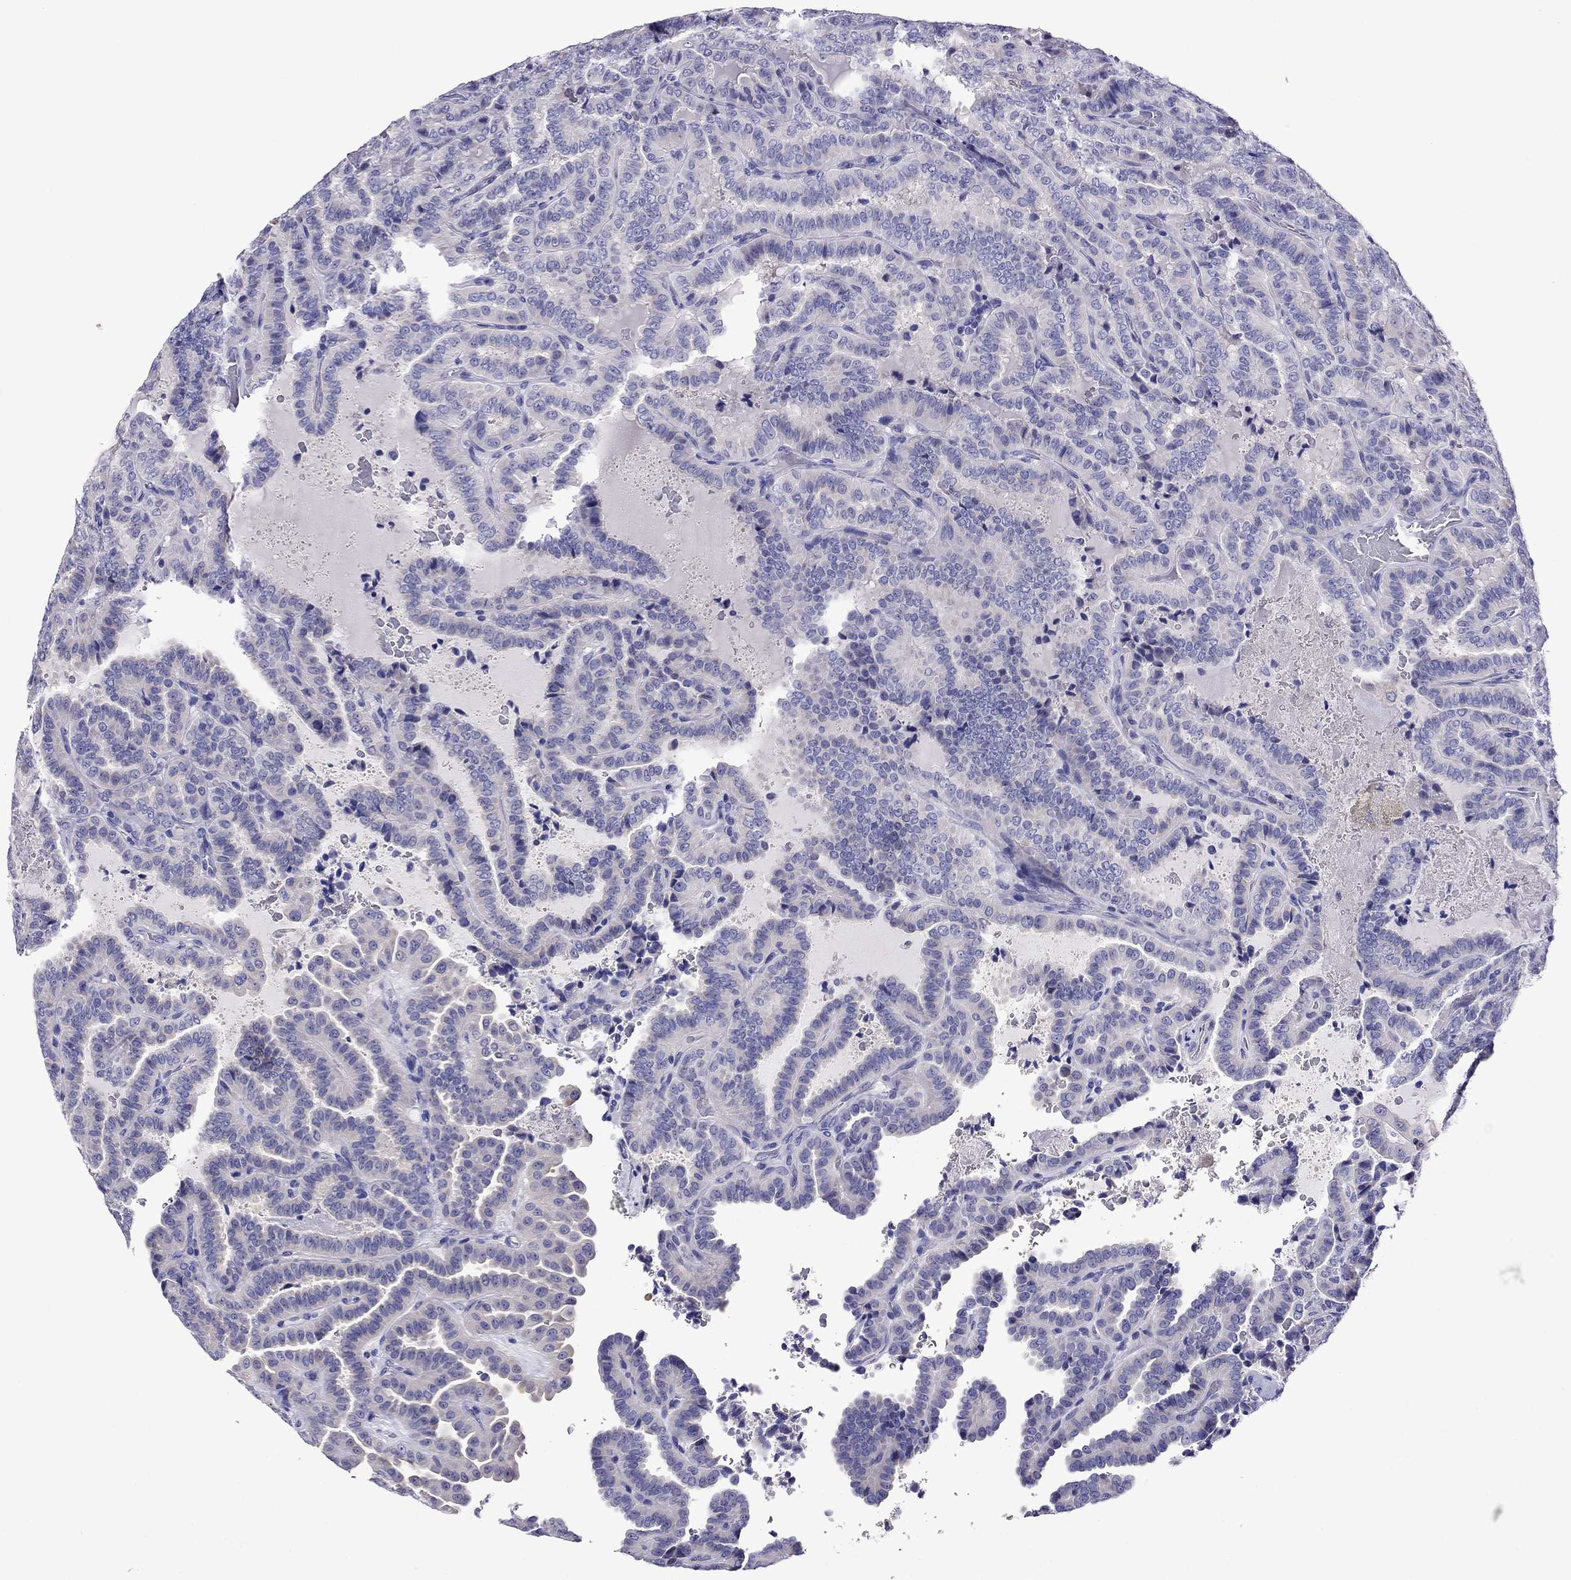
{"staining": {"intensity": "negative", "quantity": "none", "location": "none"}, "tissue": "thyroid cancer", "cell_type": "Tumor cells", "image_type": "cancer", "snomed": [{"axis": "morphology", "description": "Papillary adenocarcinoma, NOS"}, {"axis": "topography", "description": "Thyroid gland"}], "caption": "Human thyroid cancer stained for a protein using immunohistochemistry exhibits no positivity in tumor cells.", "gene": "SCG2", "patient": {"sex": "female", "age": 39}}